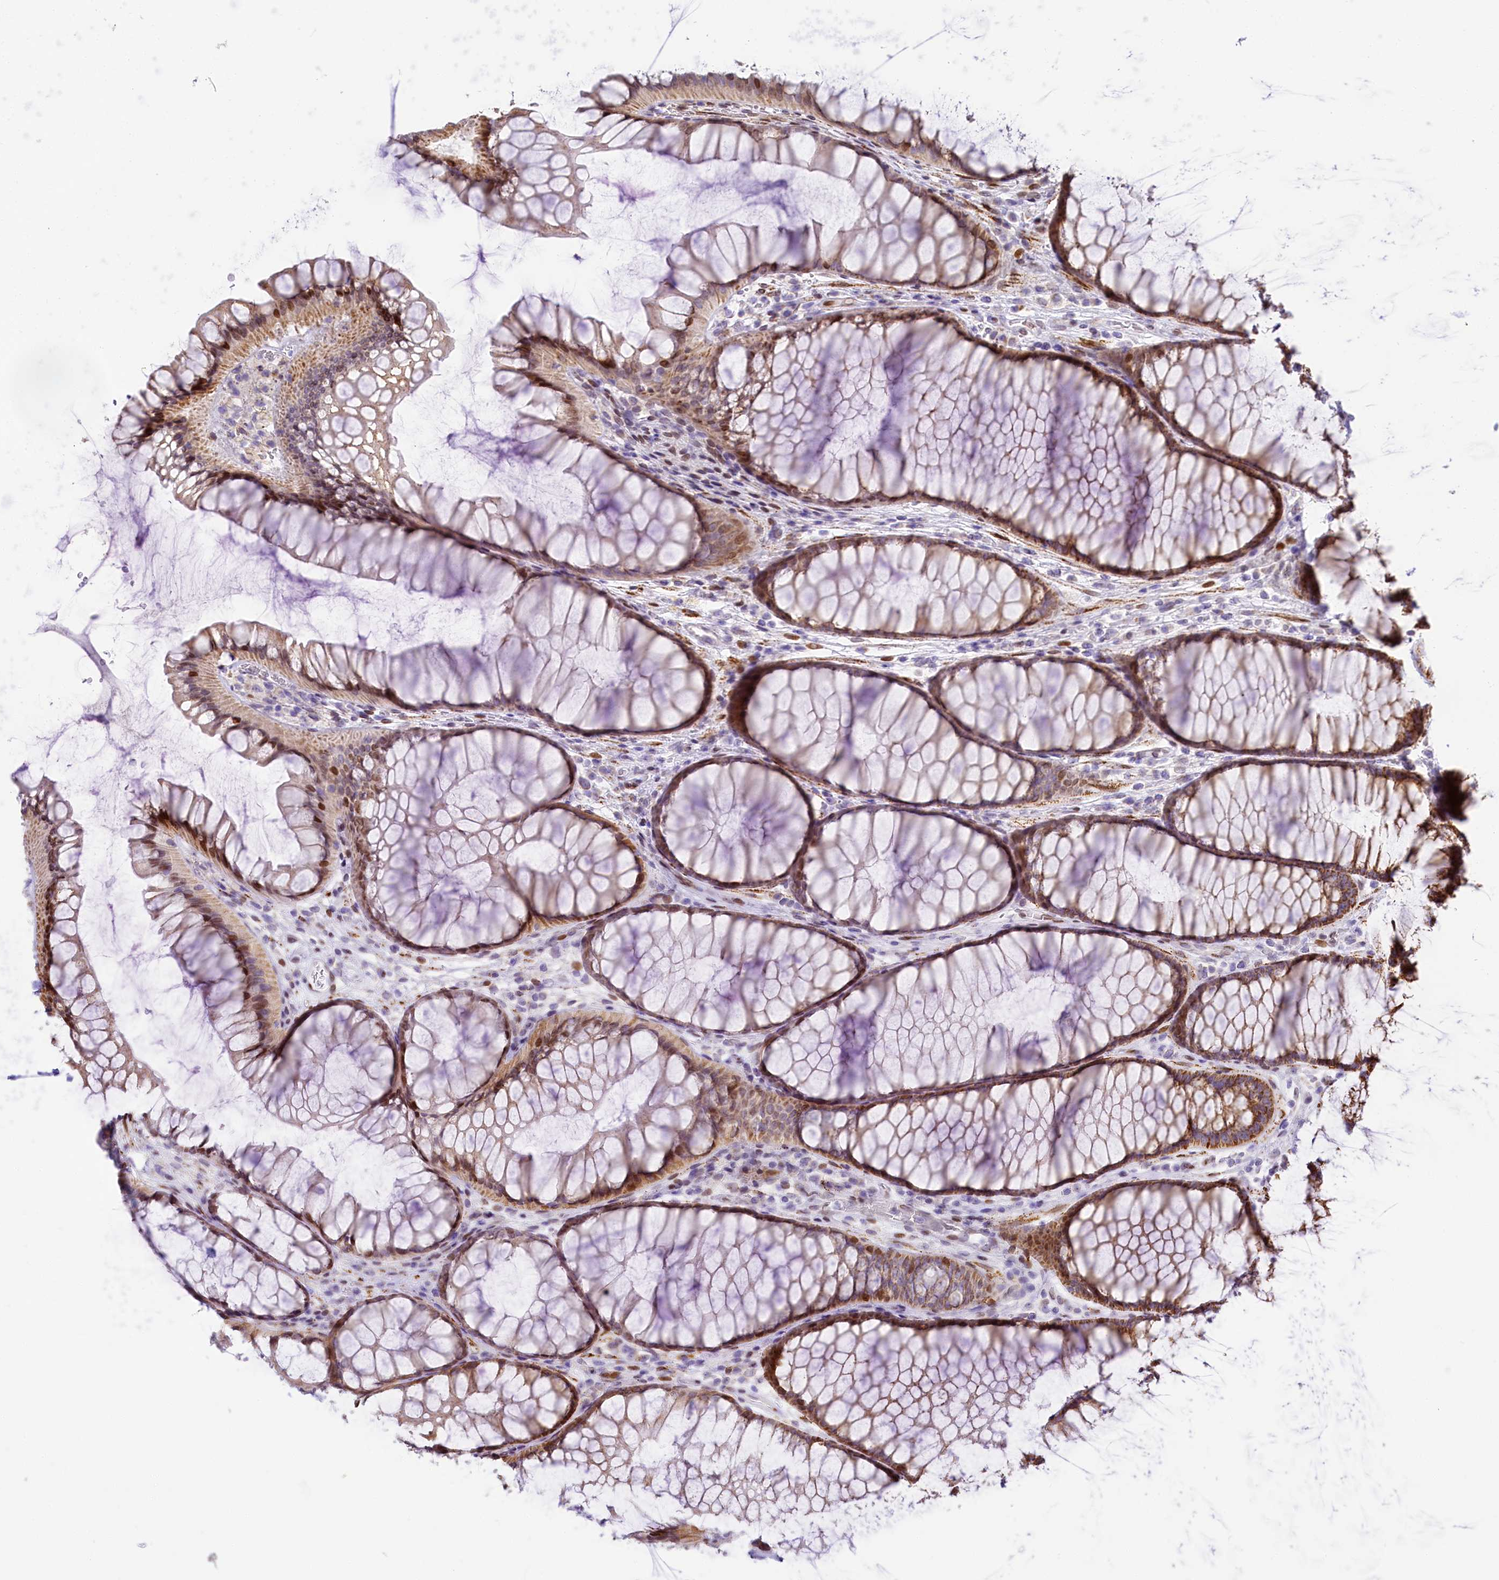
{"staining": {"intensity": "moderate", "quantity": "25%-75%", "location": "cytoplasmic/membranous"}, "tissue": "colon", "cell_type": "Endothelial cells", "image_type": "normal", "snomed": [{"axis": "morphology", "description": "Normal tissue, NOS"}, {"axis": "topography", "description": "Colon"}], "caption": "Approximately 25%-75% of endothelial cells in benign colon reveal moderate cytoplasmic/membranous protein positivity as visualized by brown immunohistochemical staining.", "gene": "PPIP5K2", "patient": {"sex": "female", "age": 82}}